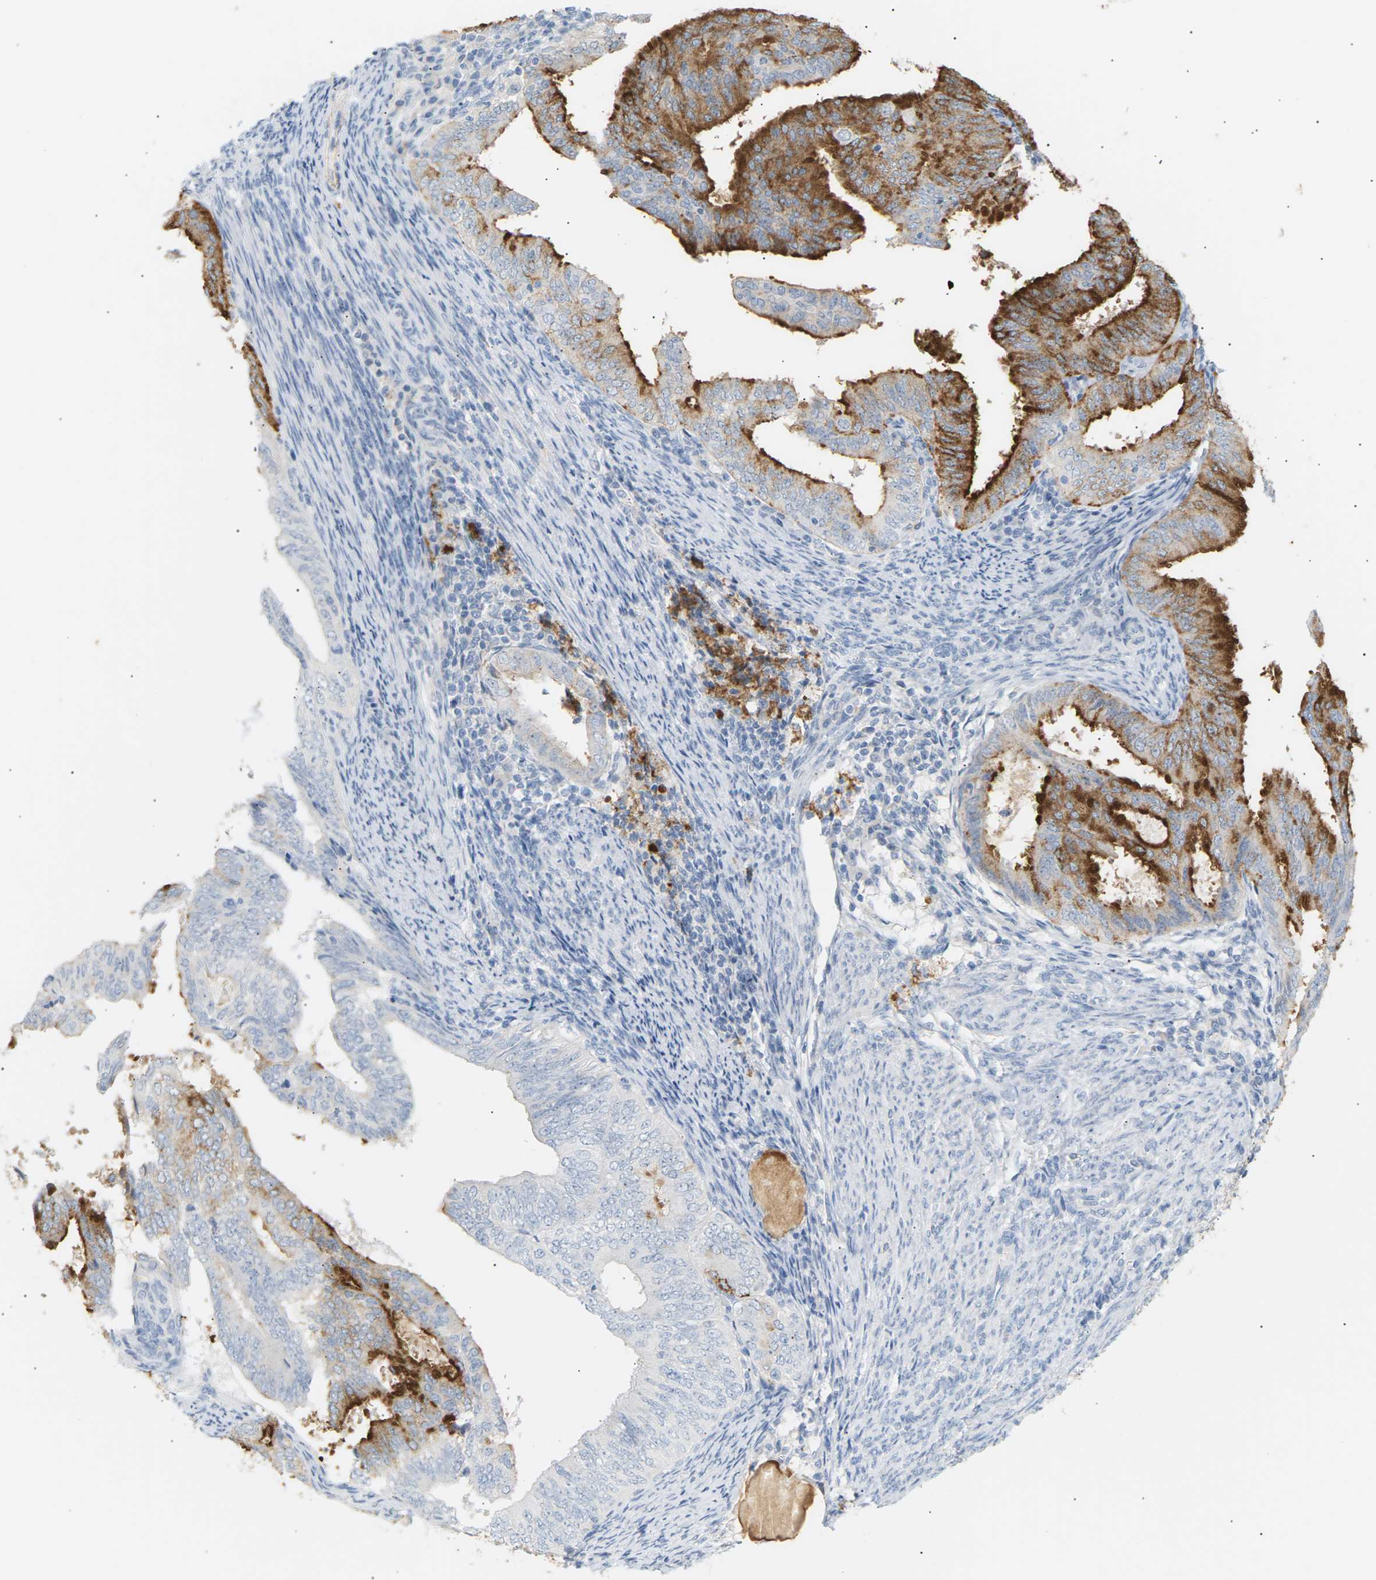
{"staining": {"intensity": "strong", "quantity": "25%-75%", "location": "cytoplasmic/membranous"}, "tissue": "endometrial cancer", "cell_type": "Tumor cells", "image_type": "cancer", "snomed": [{"axis": "morphology", "description": "Adenocarcinoma, NOS"}, {"axis": "topography", "description": "Endometrium"}], "caption": "Brown immunohistochemical staining in human adenocarcinoma (endometrial) reveals strong cytoplasmic/membranous staining in about 25%-75% of tumor cells.", "gene": "CLU", "patient": {"sex": "female", "age": 58}}